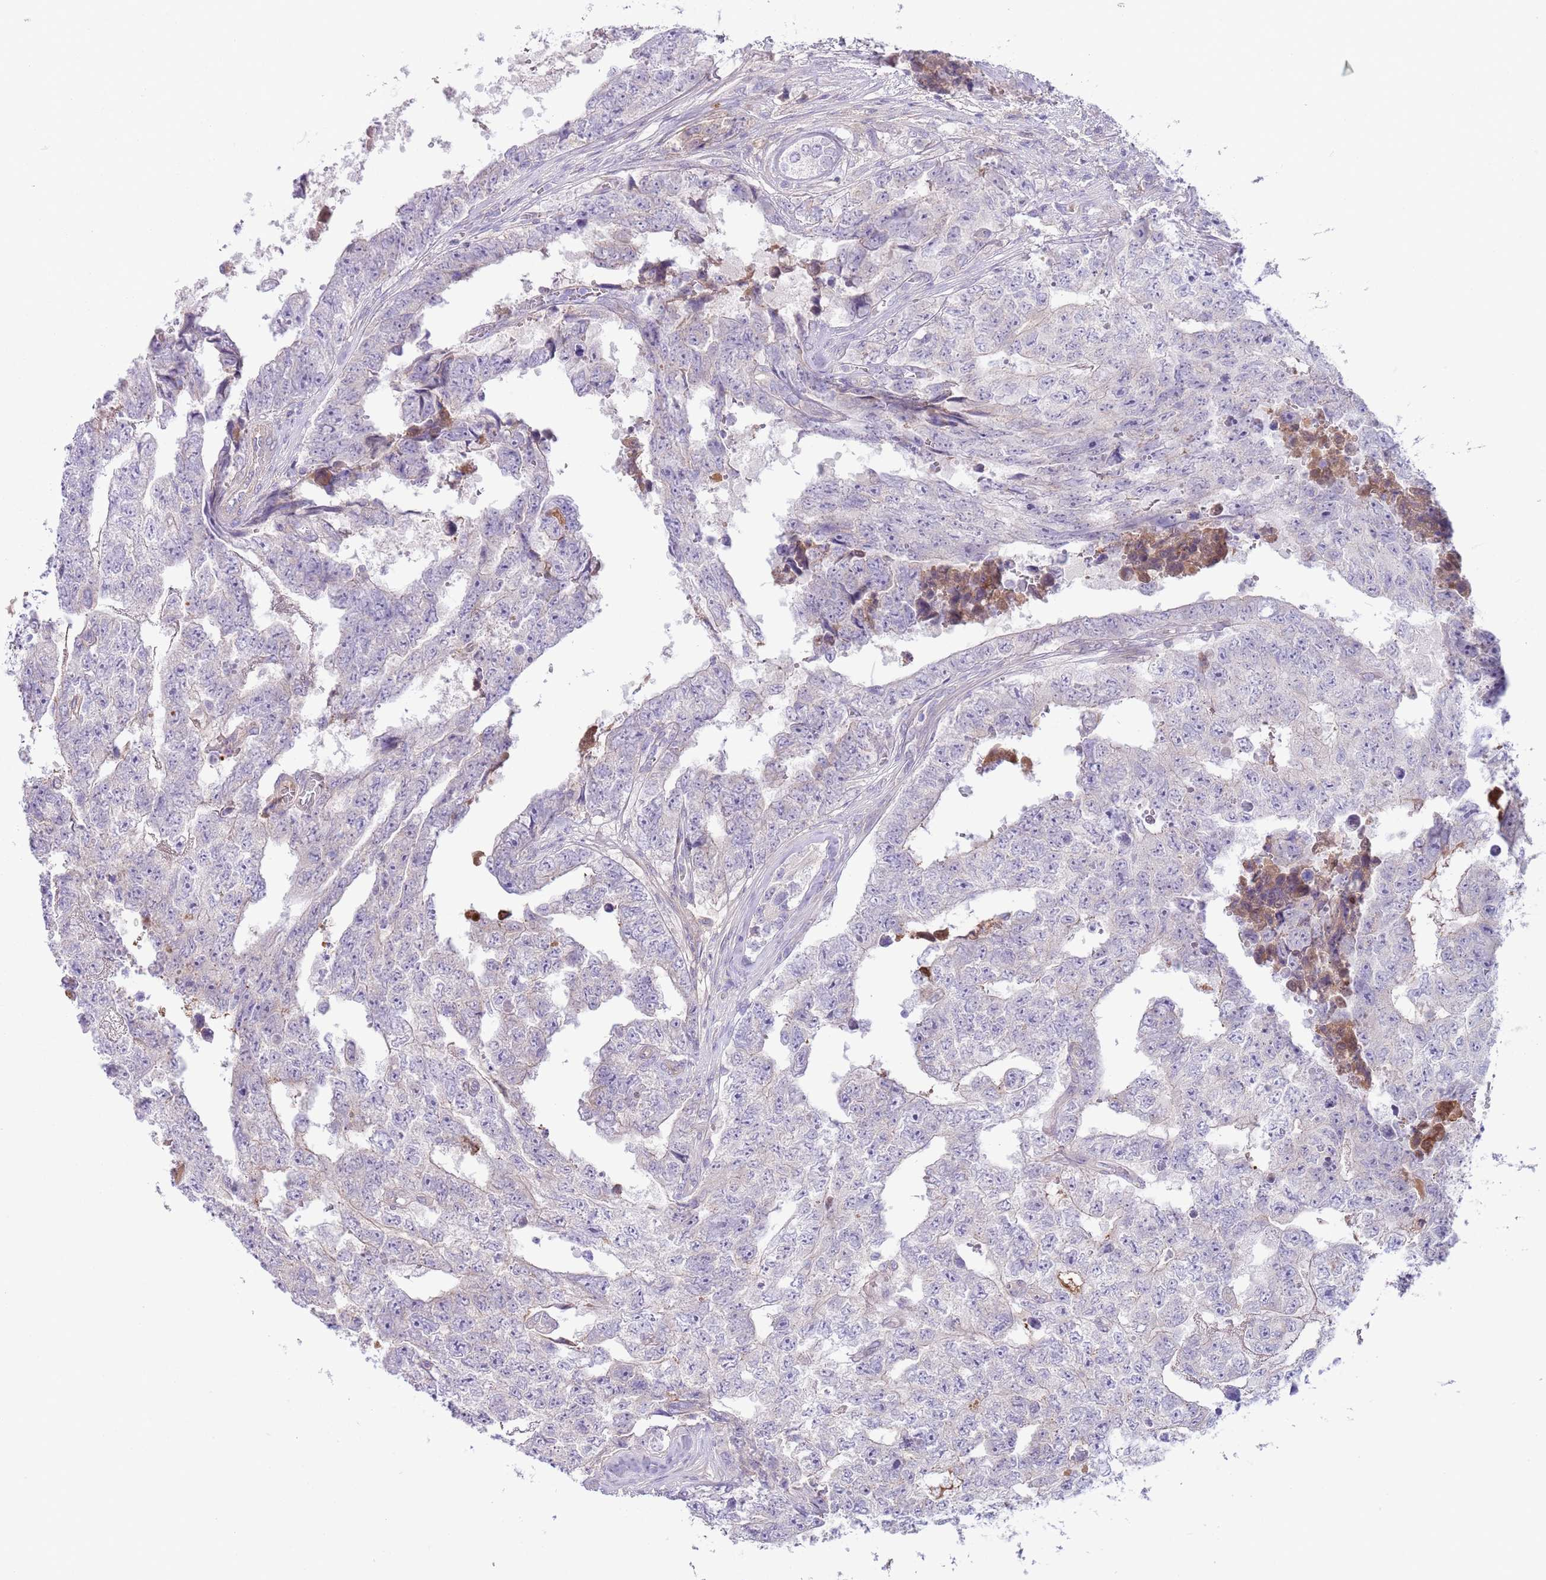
{"staining": {"intensity": "negative", "quantity": "none", "location": "none"}, "tissue": "testis cancer", "cell_type": "Tumor cells", "image_type": "cancer", "snomed": [{"axis": "morphology", "description": "Carcinoma, Embryonal, NOS"}, {"axis": "topography", "description": "Testis"}], "caption": "Immunohistochemical staining of human embryonal carcinoma (testis) reveals no significant positivity in tumor cells.", "gene": "CFH", "patient": {"sex": "male", "age": 25}}